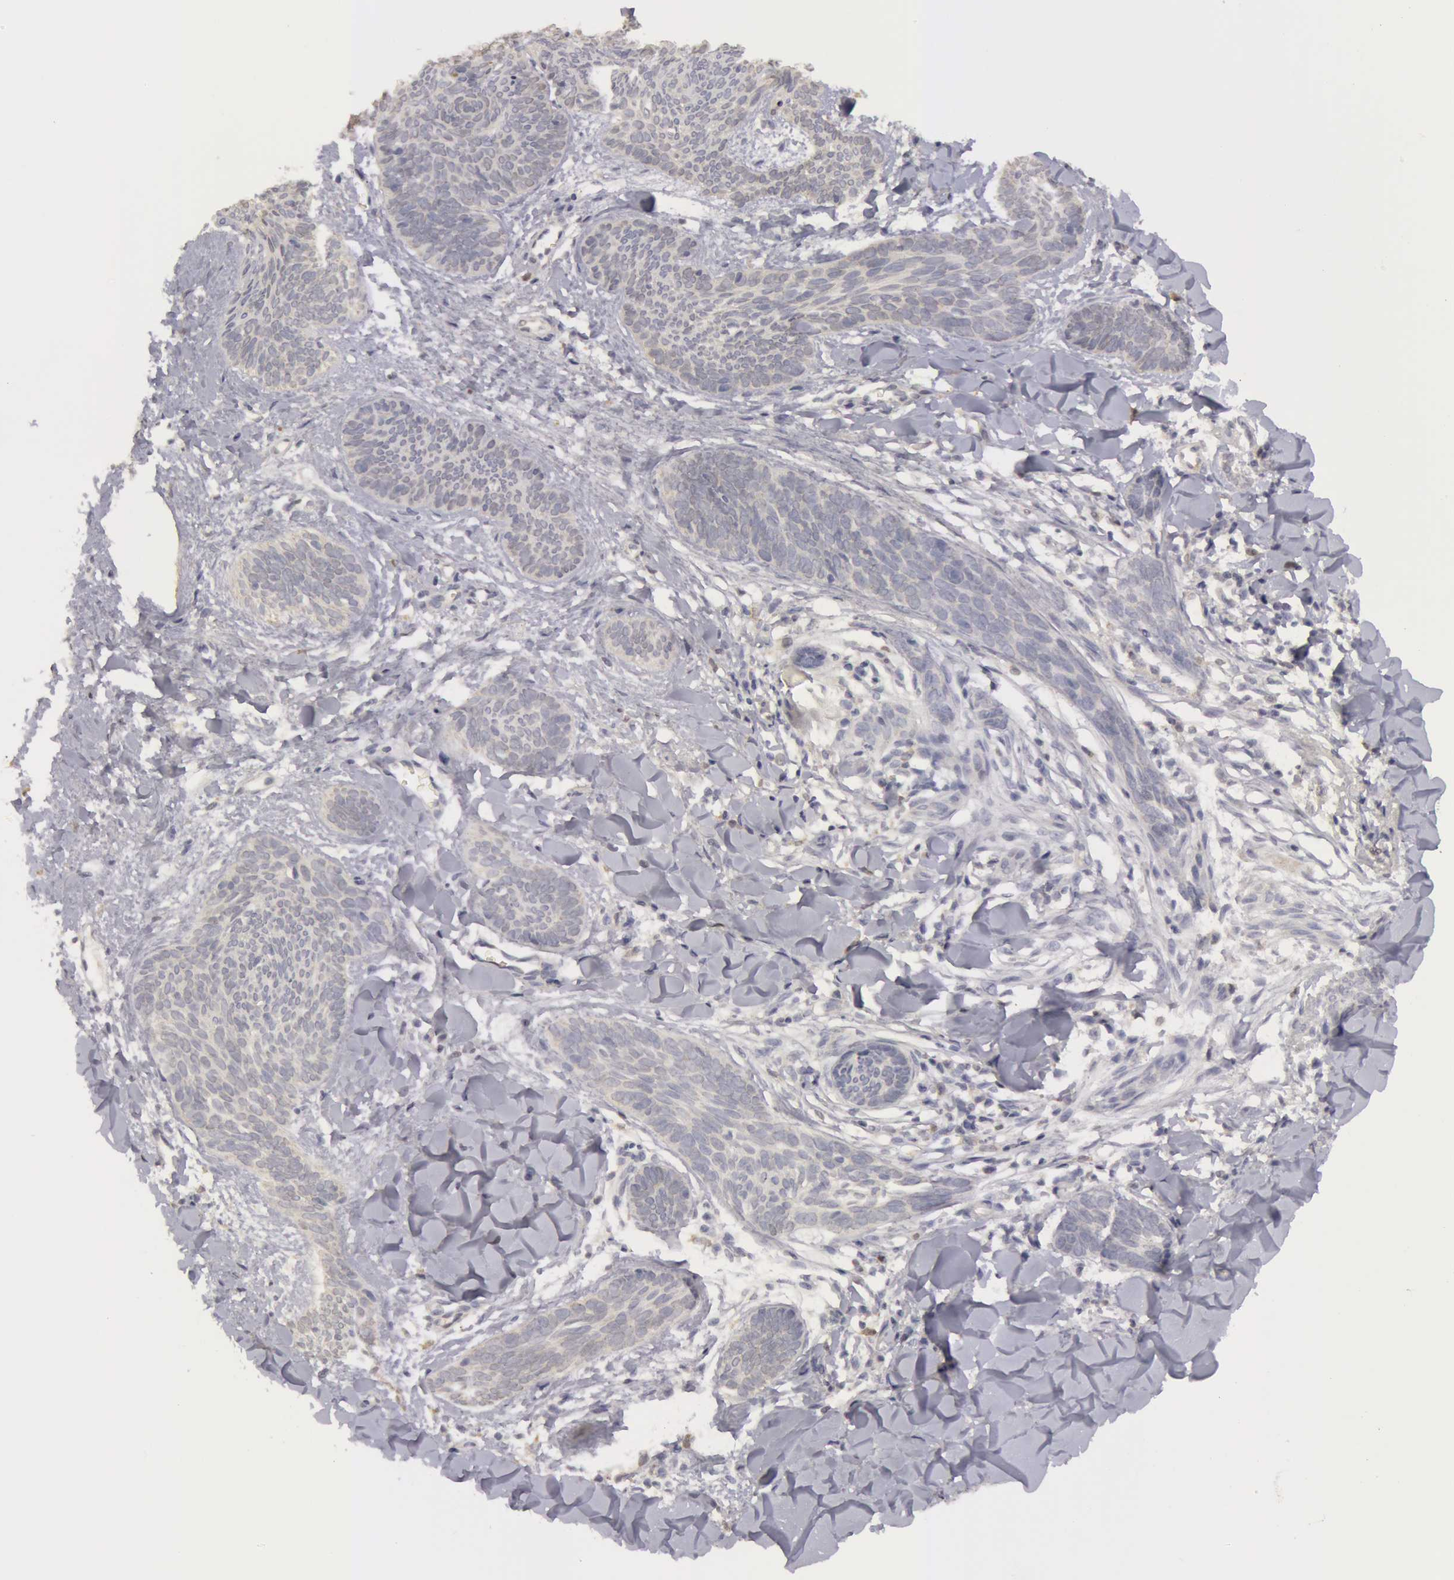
{"staining": {"intensity": "weak", "quantity": "25%-75%", "location": "cytoplasmic/membranous"}, "tissue": "skin cancer", "cell_type": "Tumor cells", "image_type": "cancer", "snomed": [{"axis": "morphology", "description": "Basal cell carcinoma"}, {"axis": "topography", "description": "Skin"}], "caption": "Protein expression analysis of skin basal cell carcinoma reveals weak cytoplasmic/membranous positivity in about 25%-75% of tumor cells. (DAB (3,3'-diaminobenzidine) IHC with brightfield microscopy, high magnification).", "gene": "CAT", "patient": {"sex": "female", "age": 81}}